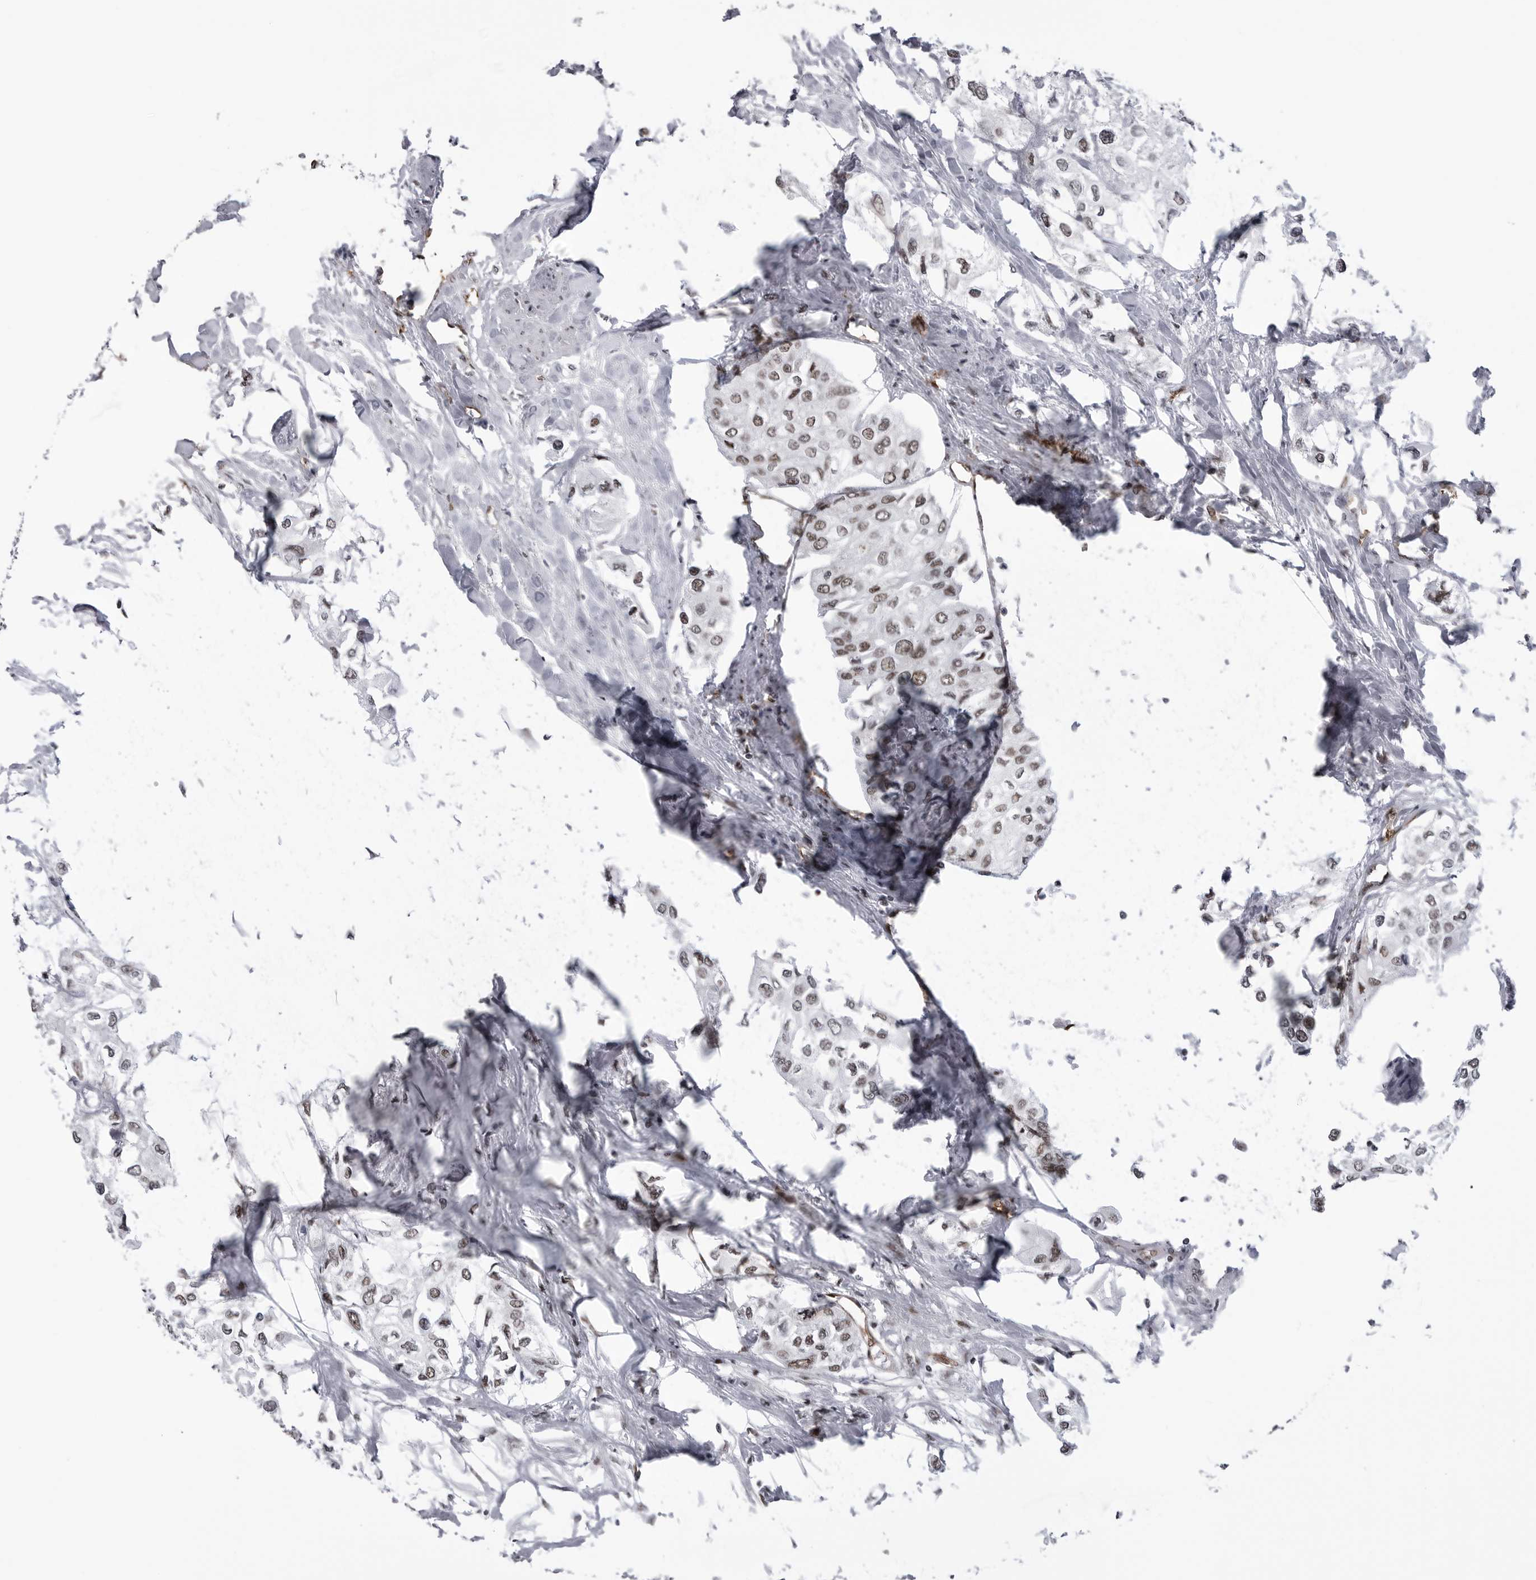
{"staining": {"intensity": "weak", "quantity": ">75%", "location": "nuclear"}, "tissue": "urothelial cancer", "cell_type": "Tumor cells", "image_type": "cancer", "snomed": [{"axis": "morphology", "description": "Urothelial carcinoma, High grade"}, {"axis": "topography", "description": "Urinary bladder"}], "caption": "Immunohistochemistry of urothelial carcinoma (high-grade) displays low levels of weak nuclear expression in approximately >75% of tumor cells.", "gene": "RNF26", "patient": {"sex": "male", "age": 64}}